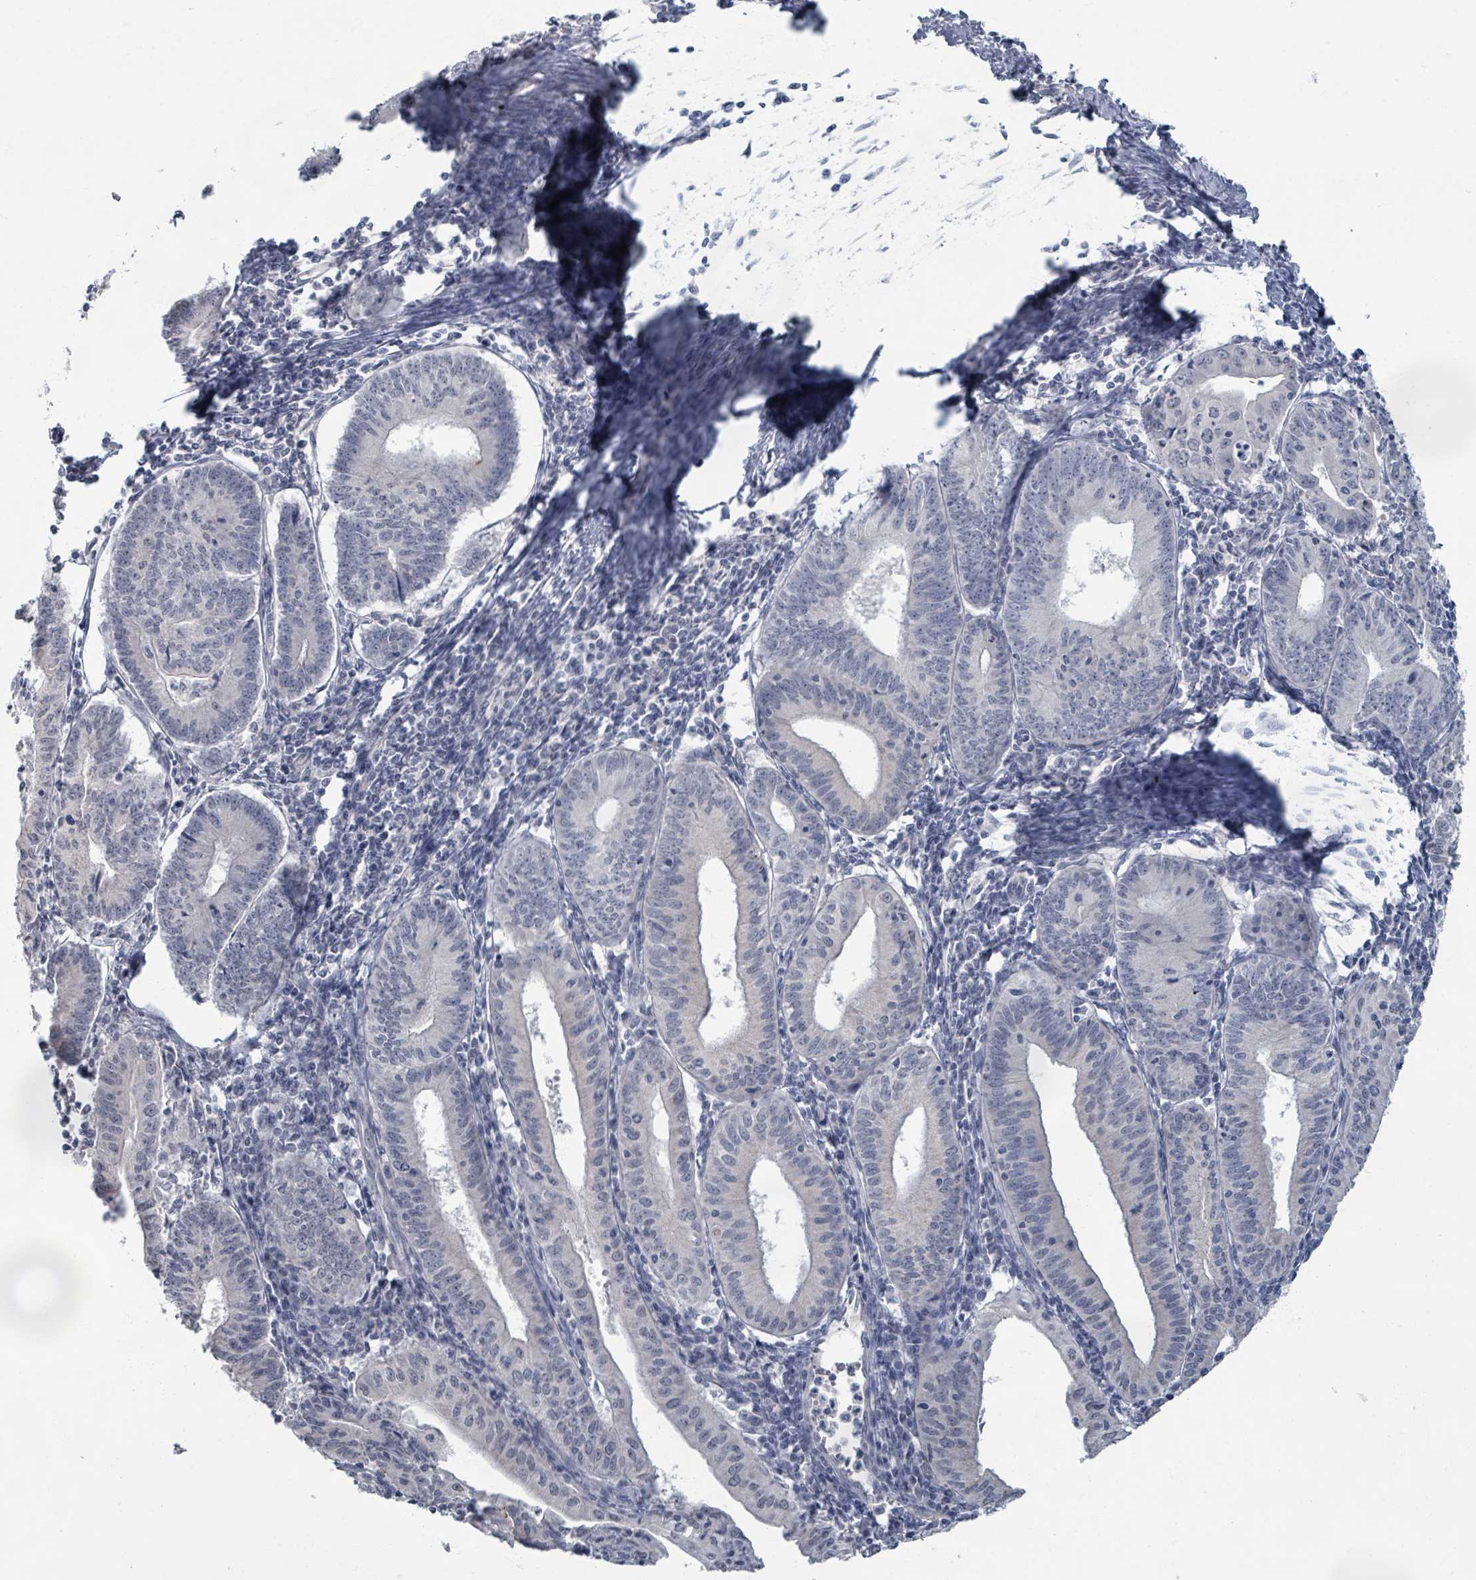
{"staining": {"intensity": "negative", "quantity": "none", "location": "none"}, "tissue": "endometrial cancer", "cell_type": "Tumor cells", "image_type": "cancer", "snomed": [{"axis": "morphology", "description": "Adenocarcinoma, NOS"}, {"axis": "topography", "description": "Endometrium"}], "caption": "The image exhibits no significant staining in tumor cells of adenocarcinoma (endometrial).", "gene": "WNT11", "patient": {"sex": "female", "age": 60}}